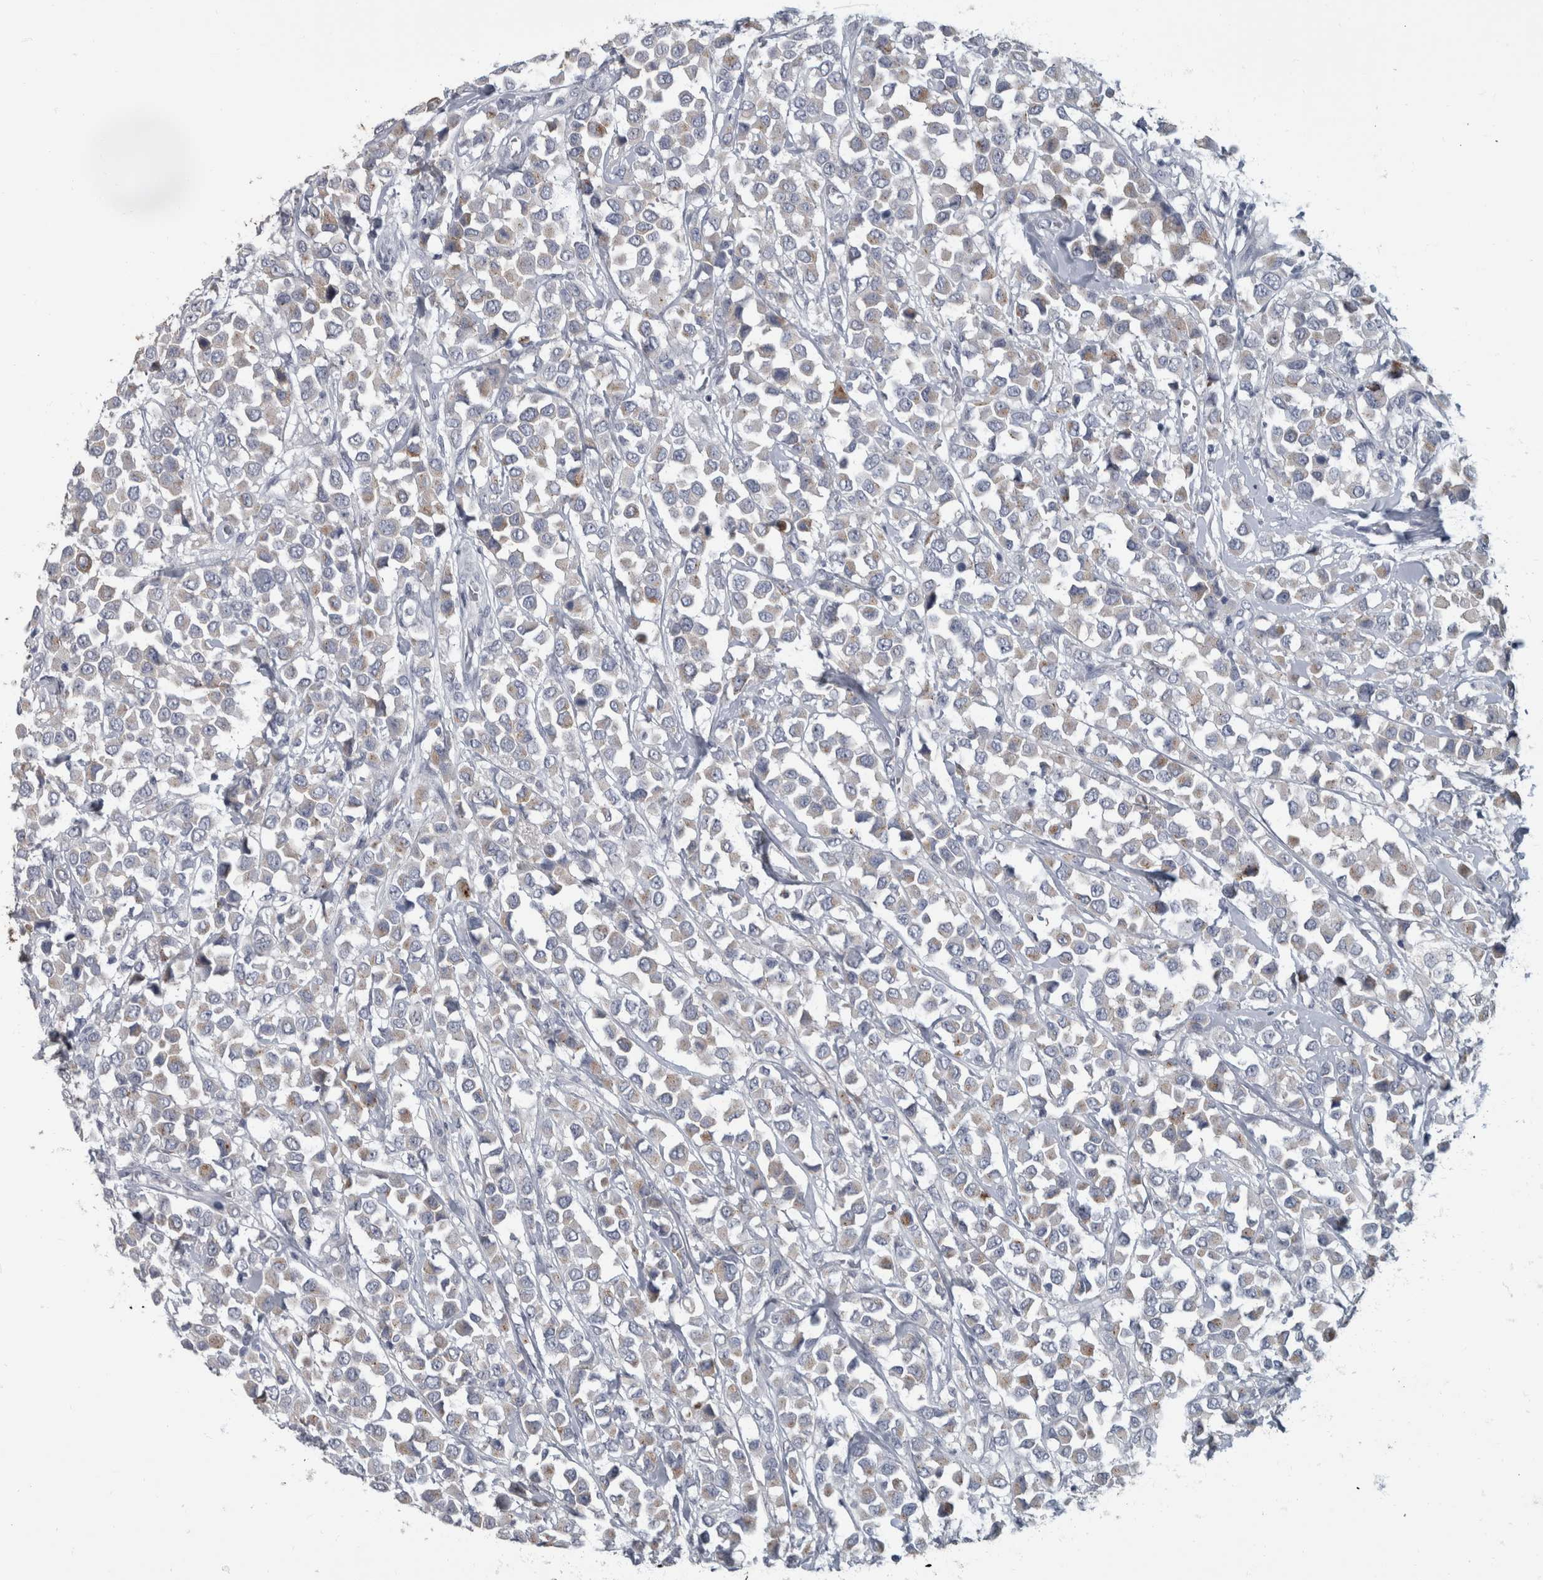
{"staining": {"intensity": "weak", "quantity": "<25%", "location": "cytoplasmic/membranous"}, "tissue": "breast cancer", "cell_type": "Tumor cells", "image_type": "cancer", "snomed": [{"axis": "morphology", "description": "Duct carcinoma"}, {"axis": "topography", "description": "Breast"}], "caption": "IHC of human breast cancer shows no staining in tumor cells.", "gene": "DSG2", "patient": {"sex": "female", "age": 61}}